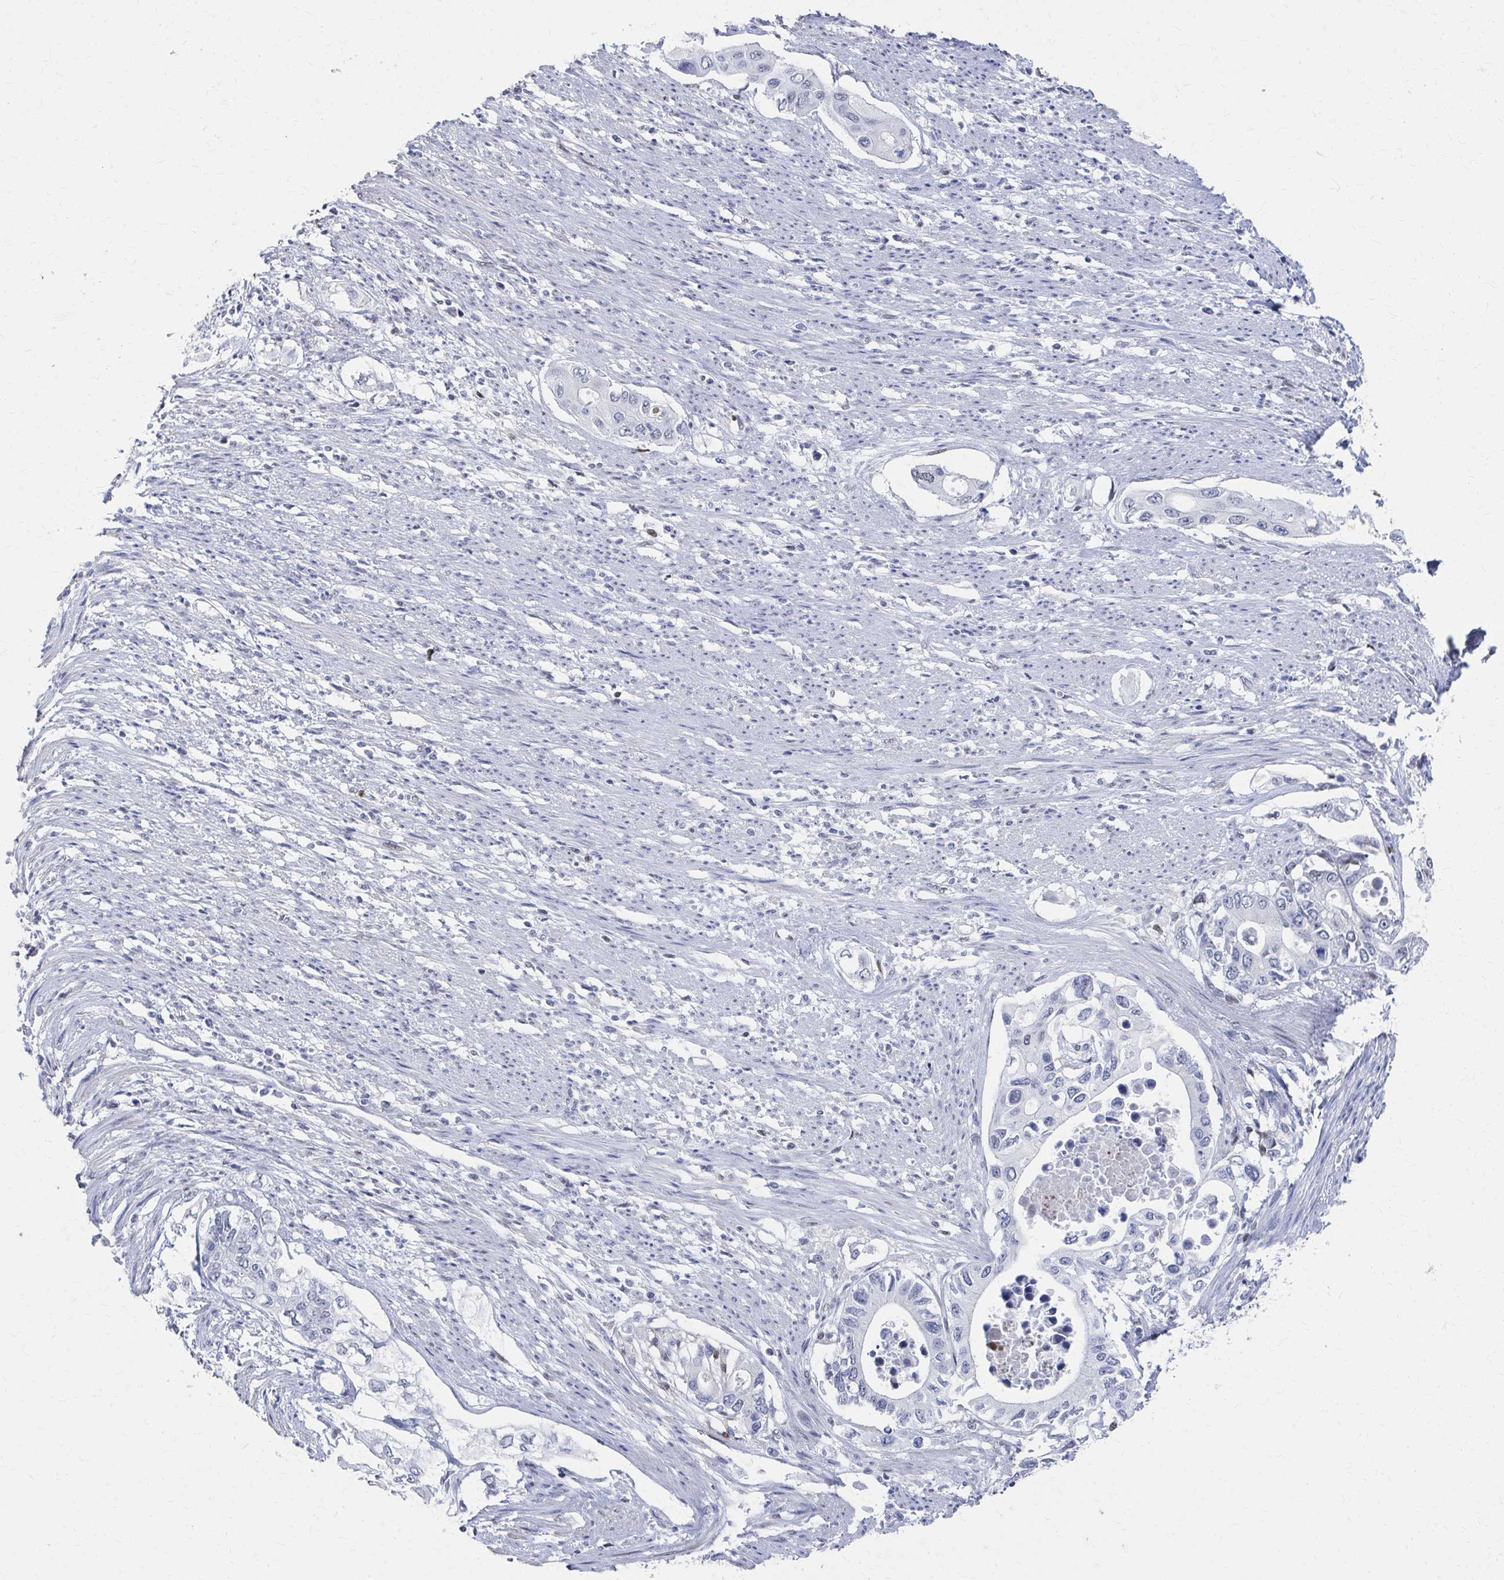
{"staining": {"intensity": "negative", "quantity": "none", "location": "none"}, "tissue": "pancreatic cancer", "cell_type": "Tumor cells", "image_type": "cancer", "snomed": [{"axis": "morphology", "description": "Adenocarcinoma, NOS"}, {"axis": "topography", "description": "Pancreas"}], "caption": "Immunohistochemistry photomicrograph of human pancreatic adenocarcinoma stained for a protein (brown), which shows no expression in tumor cells.", "gene": "CDIN1", "patient": {"sex": "female", "age": 63}}